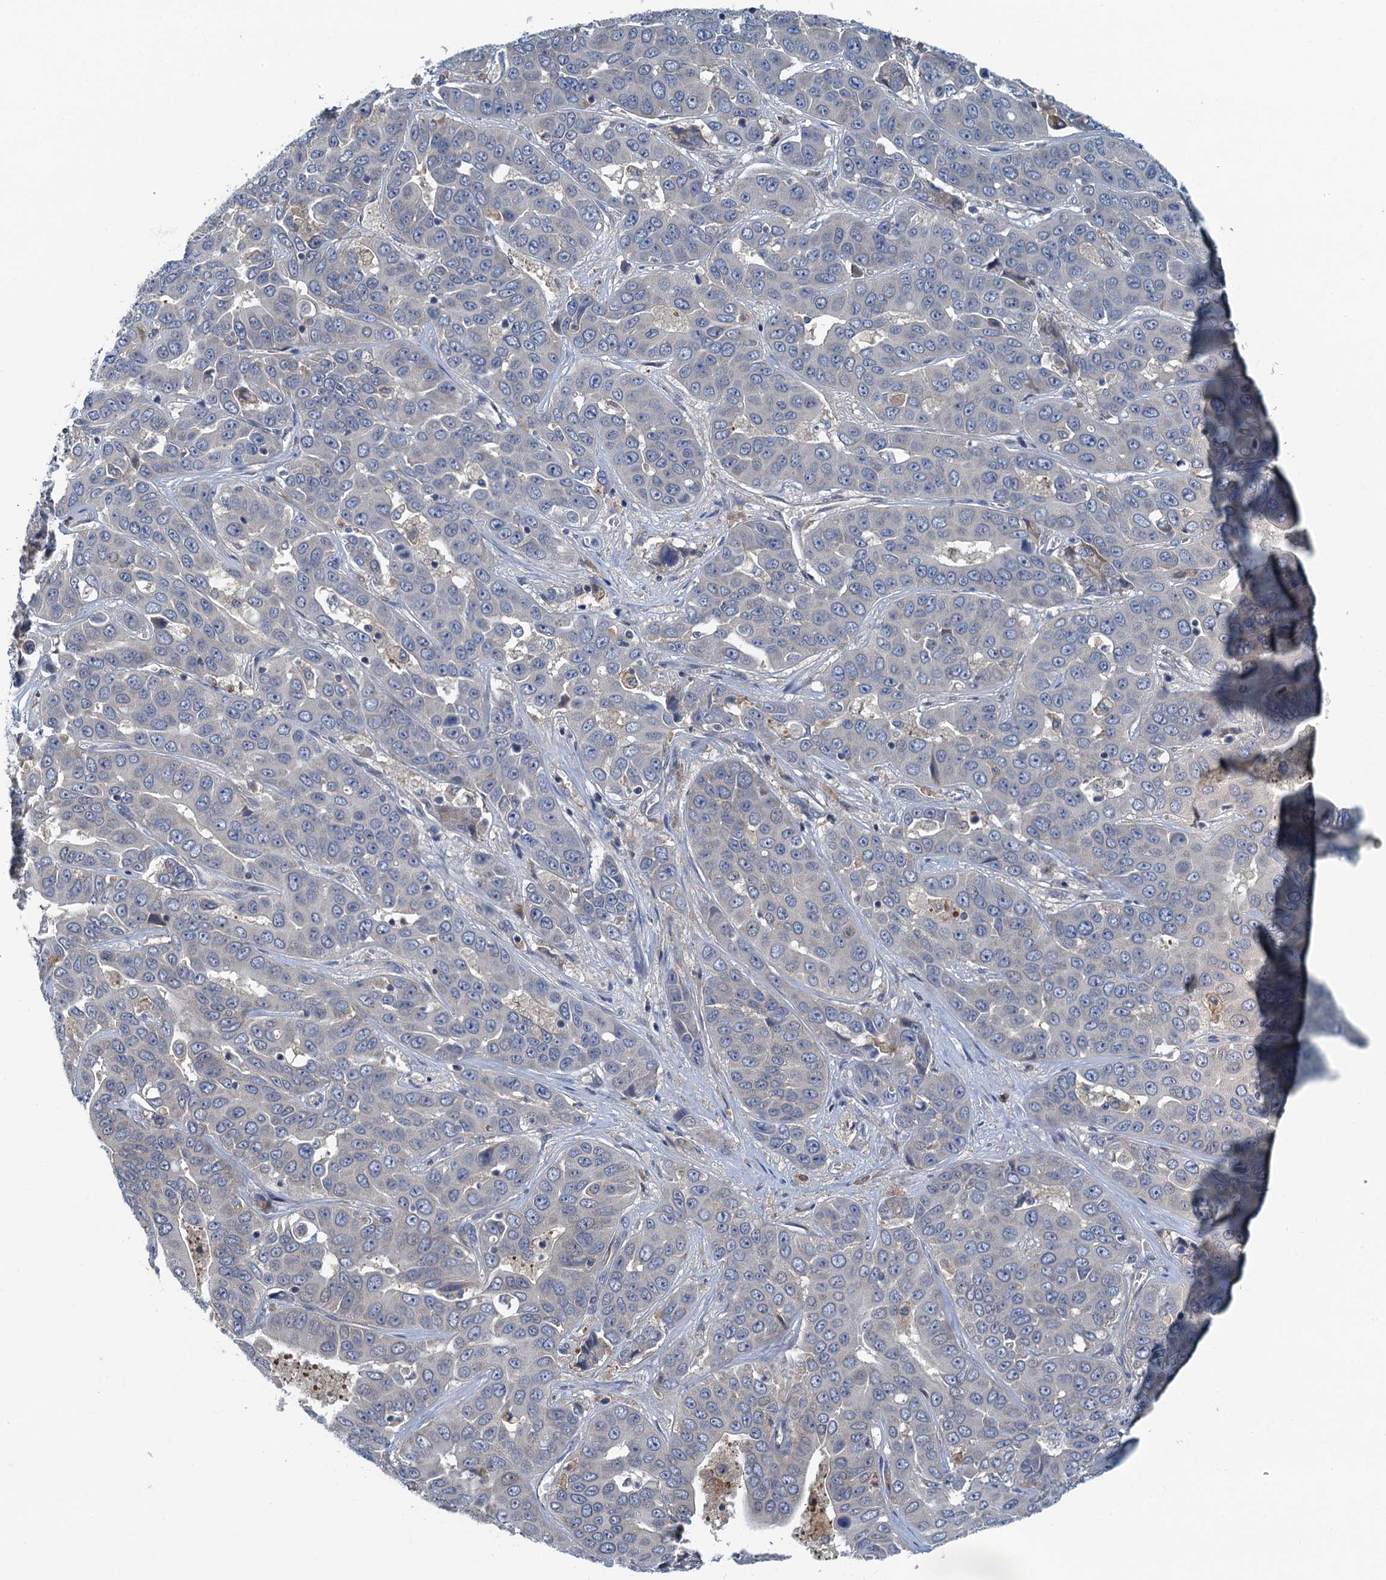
{"staining": {"intensity": "negative", "quantity": "none", "location": "none"}, "tissue": "liver cancer", "cell_type": "Tumor cells", "image_type": "cancer", "snomed": [{"axis": "morphology", "description": "Cholangiocarcinoma"}, {"axis": "topography", "description": "Liver"}], "caption": "Tumor cells are negative for protein expression in human cholangiocarcinoma (liver).", "gene": "NCKAP1L", "patient": {"sex": "female", "age": 52}}